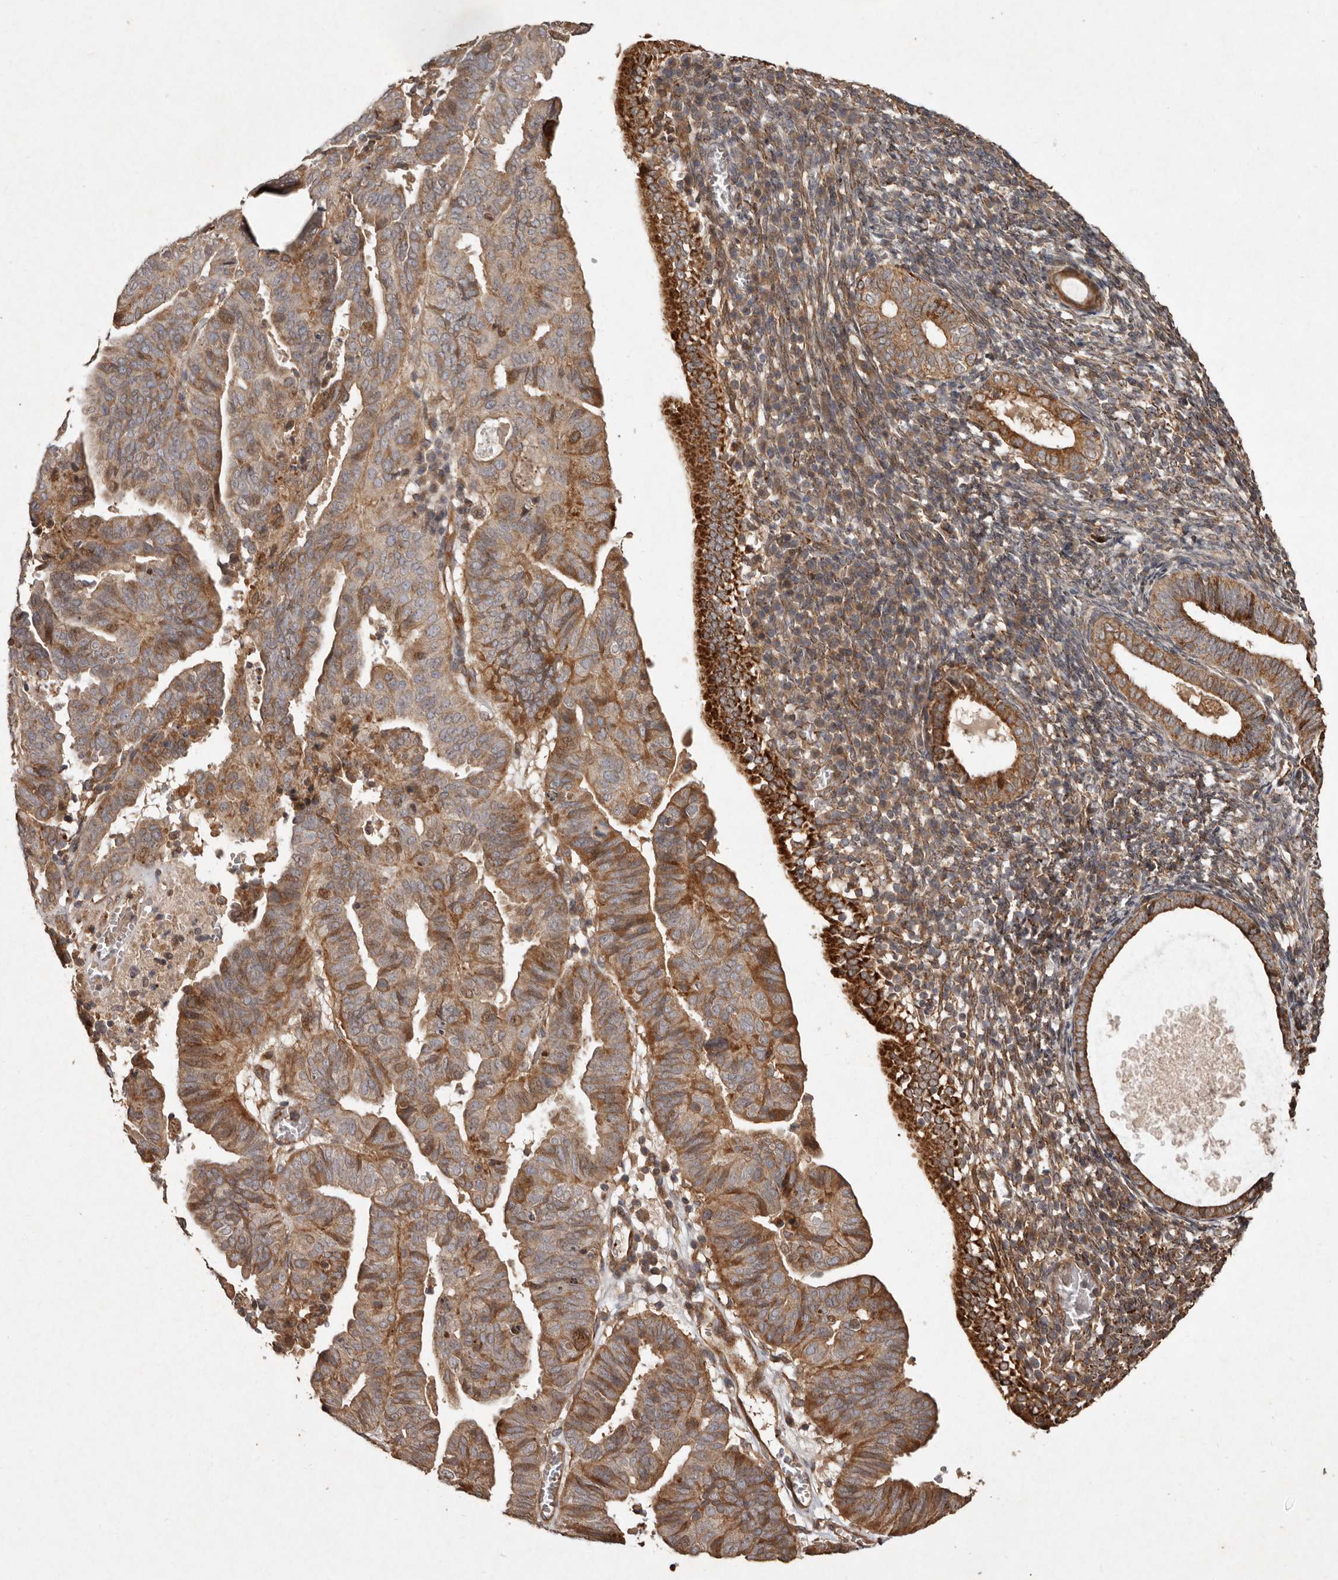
{"staining": {"intensity": "moderate", "quantity": ">75%", "location": "cytoplasmic/membranous"}, "tissue": "endometrial cancer", "cell_type": "Tumor cells", "image_type": "cancer", "snomed": [{"axis": "morphology", "description": "Adenocarcinoma, NOS"}, {"axis": "topography", "description": "Uterus"}], "caption": "This is an image of immunohistochemistry staining of endometrial cancer, which shows moderate positivity in the cytoplasmic/membranous of tumor cells.", "gene": "SEMA3A", "patient": {"sex": "female", "age": 77}}